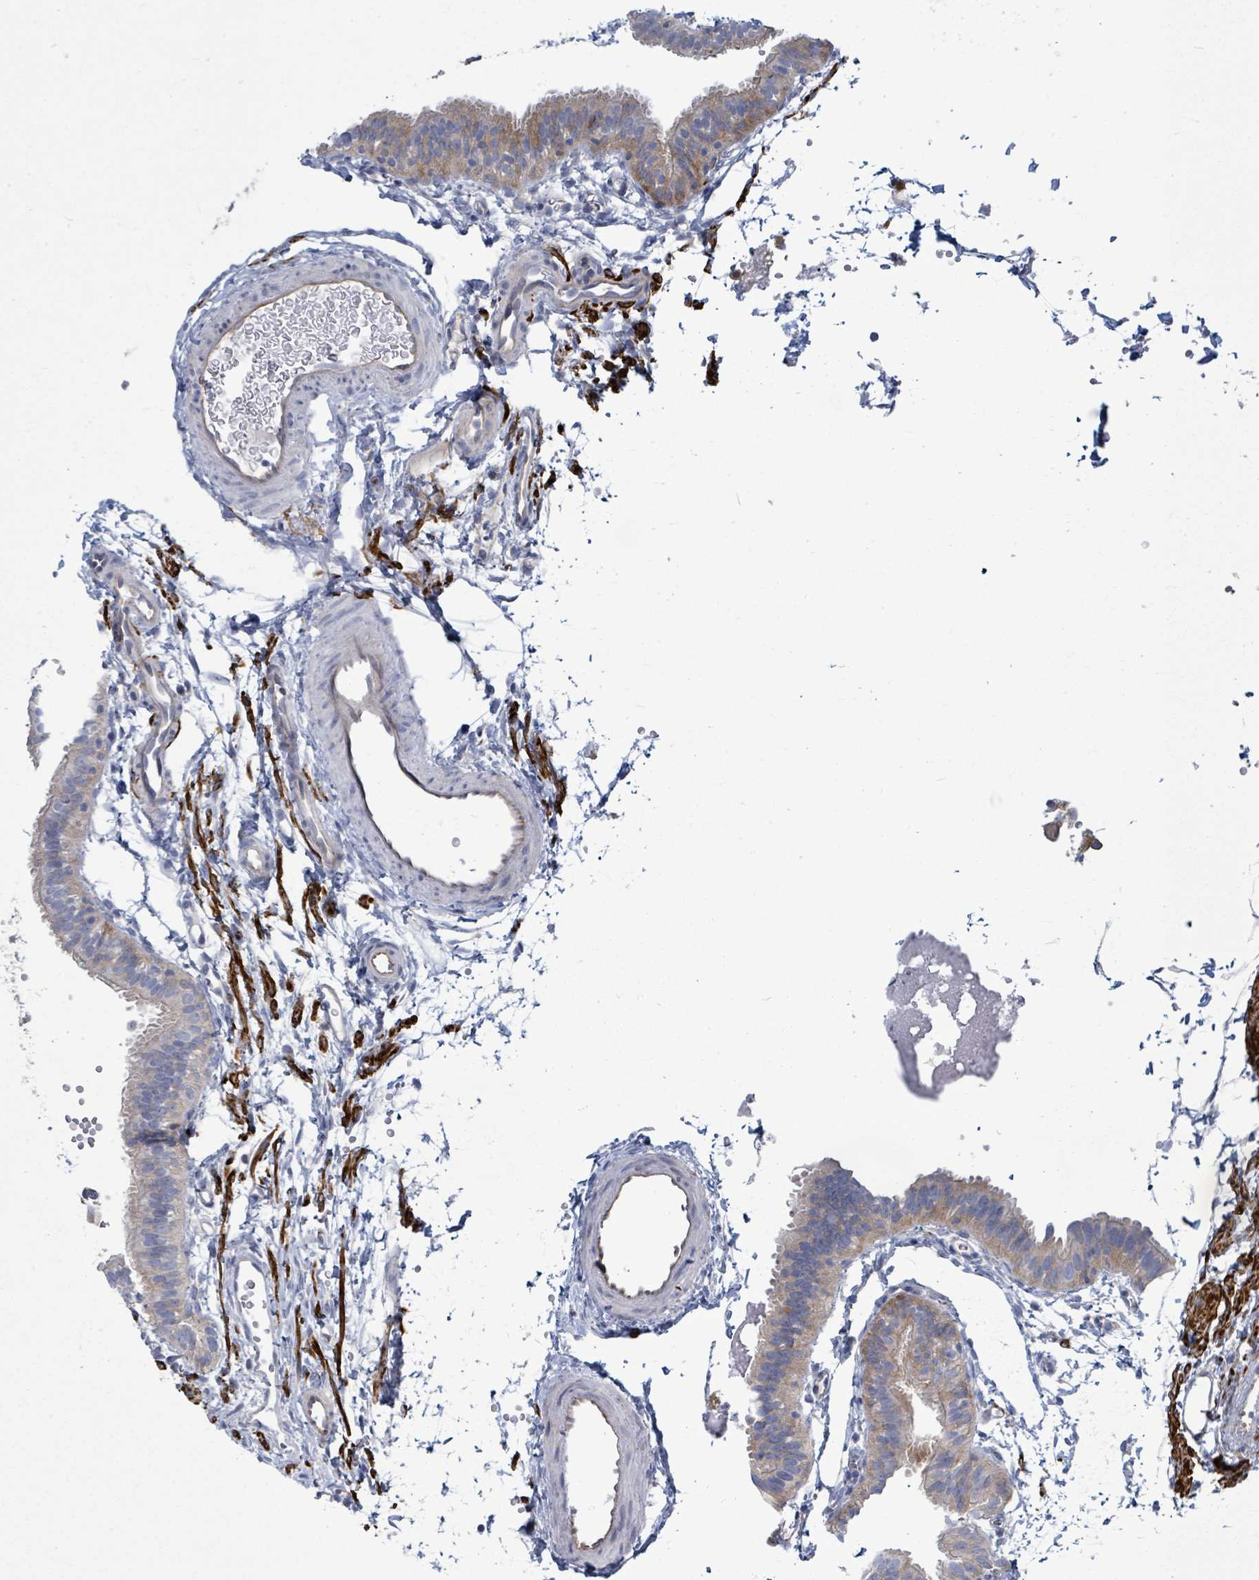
{"staining": {"intensity": "weak", "quantity": "25%-75%", "location": "cytoplasmic/membranous"}, "tissue": "fallopian tube", "cell_type": "Glandular cells", "image_type": "normal", "snomed": [{"axis": "morphology", "description": "Normal tissue, NOS"}, {"axis": "topography", "description": "Fallopian tube"}], "caption": "Immunohistochemical staining of benign human fallopian tube reveals low levels of weak cytoplasmic/membranous staining in approximately 25%-75% of glandular cells.", "gene": "SIRPB1", "patient": {"sex": "female", "age": 35}}